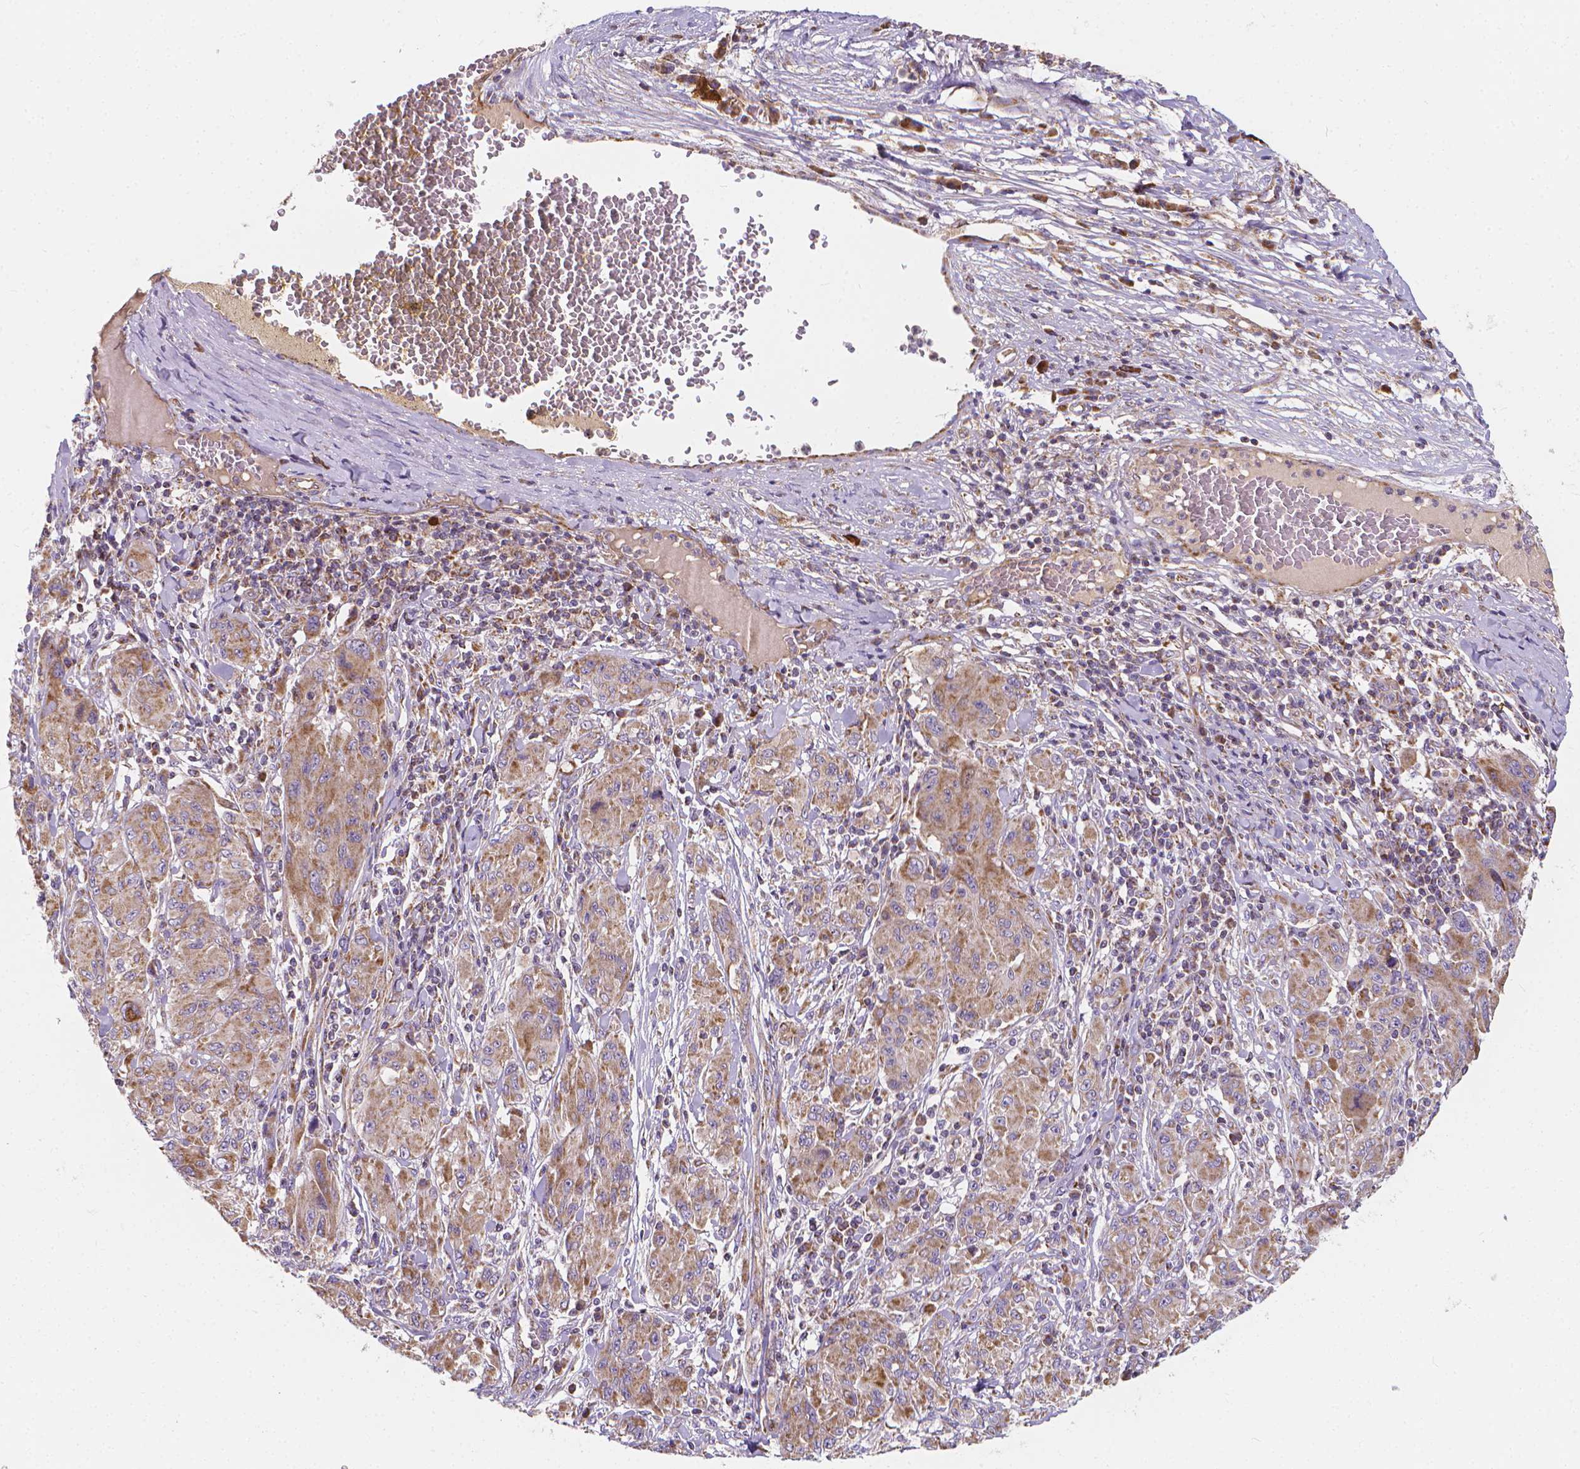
{"staining": {"intensity": "moderate", "quantity": ">75%", "location": "cytoplasmic/membranous"}, "tissue": "melanoma", "cell_type": "Tumor cells", "image_type": "cancer", "snomed": [{"axis": "morphology", "description": "Malignant melanoma, NOS"}, {"axis": "topography", "description": "Skin"}], "caption": "High-magnification brightfield microscopy of malignant melanoma stained with DAB (brown) and counterstained with hematoxylin (blue). tumor cells exhibit moderate cytoplasmic/membranous expression is appreciated in about>75% of cells.", "gene": "SNCAIP", "patient": {"sex": "female", "age": 91}}